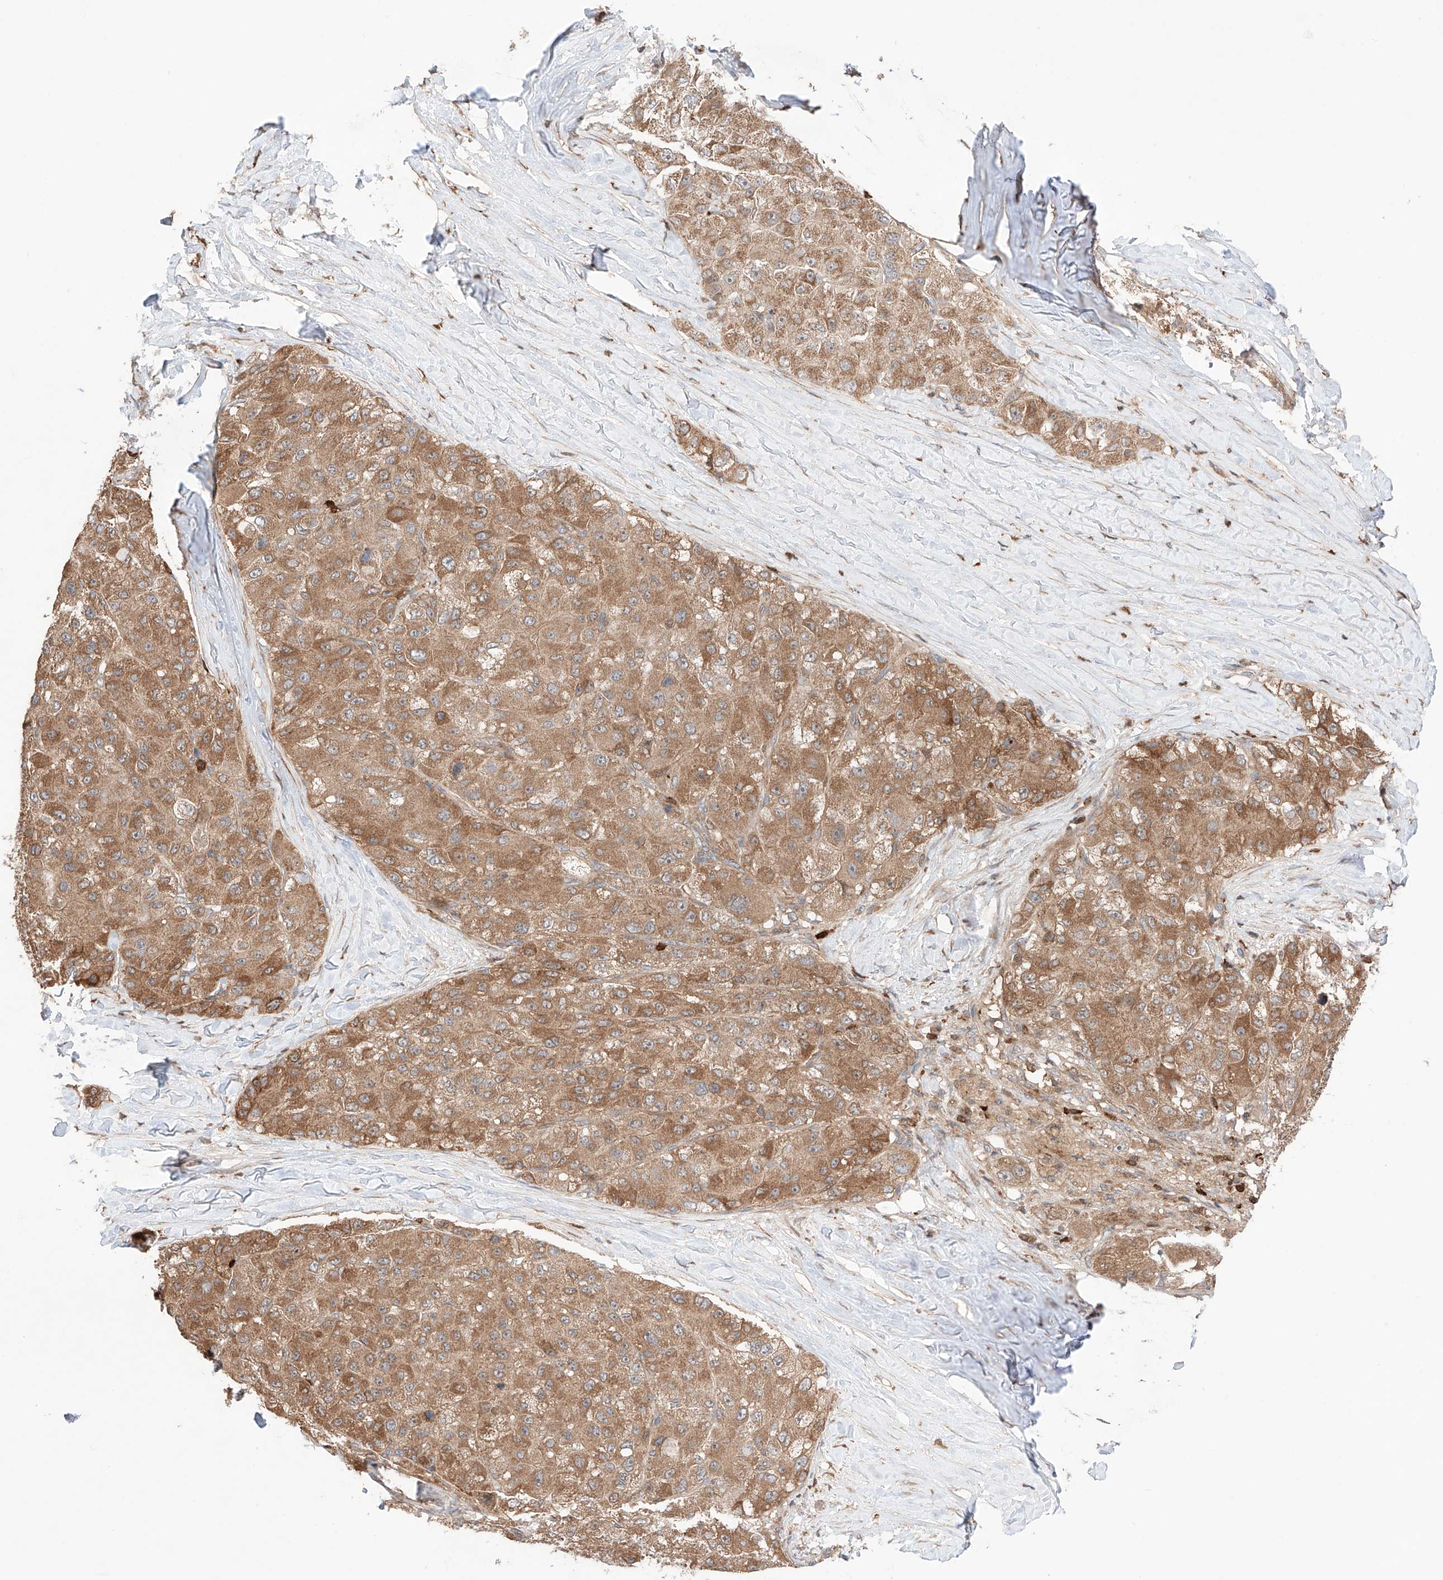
{"staining": {"intensity": "moderate", "quantity": ">75%", "location": "cytoplasmic/membranous"}, "tissue": "liver cancer", "cell_type": "Tumor cells", "image_type": "cancer", "snomed": [{"axis": "morphology", "description": "Carcinoma, Hepatocellular, NOS"}, {"axis": "topography", "description": "Liver"}], "caption": "Immunohistochemistry (IHC) histopathology image of hepatocellular carcinoma (liver) stained for a protein (brown), which reveals medium levels of moderate cytoplasmic/membranous staining in approximately >75% of tumor cells.", "gene": "IGSF22", "patient": {"sex": "male", "age": 80}}